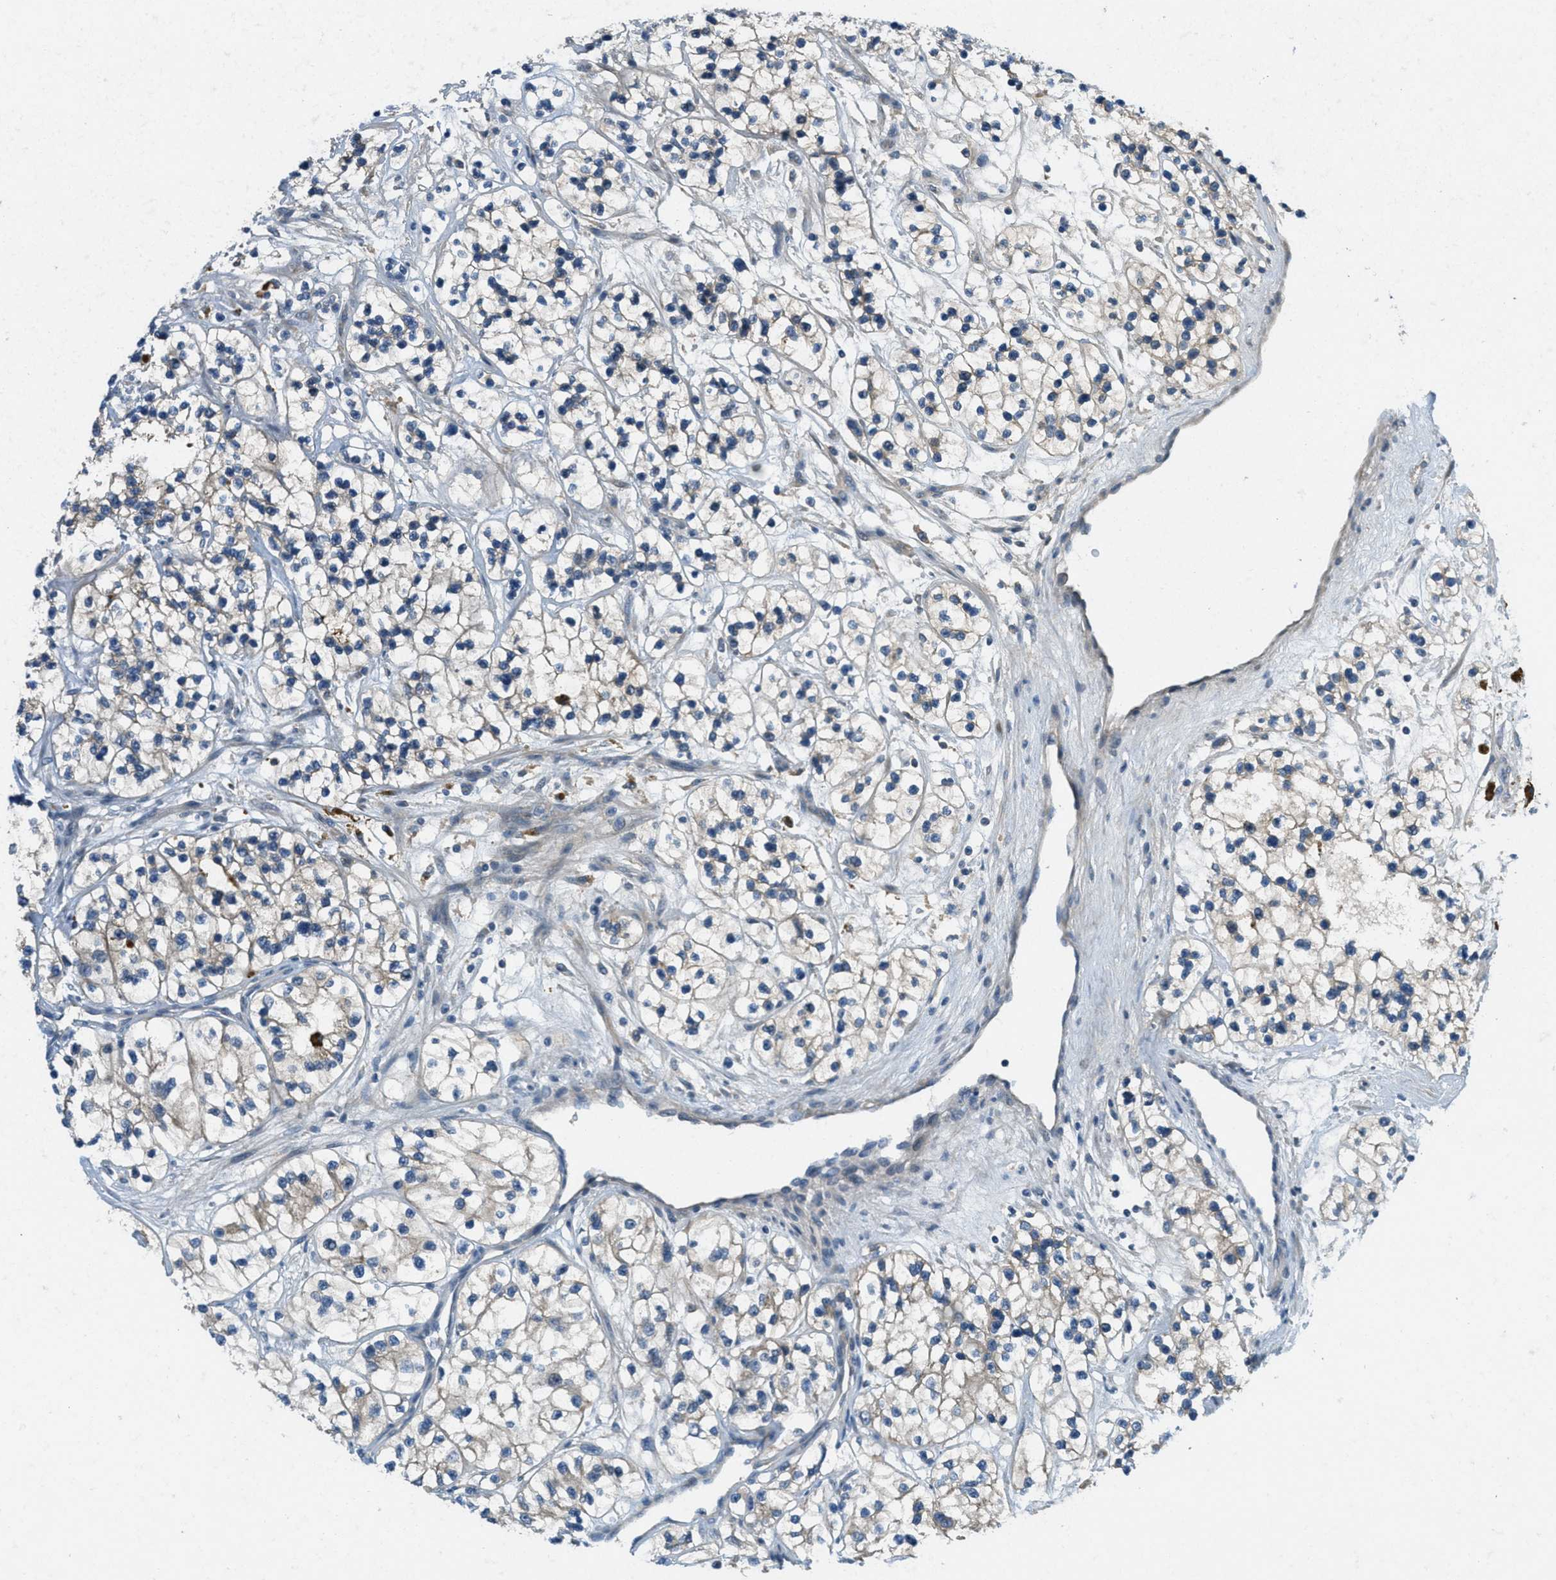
{"staining": {"intensity": "weak", "quantity": "<25%", "location": "cytoplasmic/membranous"}, "tissue": "renal cancer", "cell_type": "Tumor cells", "image_type": "cancer", "snomed": [{"axis": "morphology", "description": "Adenocarcinoma, NOS"}, {"axis": "topography", "description": "Kidney"}], "caption": "IHC photomicrograph of neoplastic tissue: adenocarcinoma (renal) stained with DAB (3,3'-diaminobenzidine) reveals no significant protein expression in tumor cells. (DAB (3,3'-diaminobenzidine) IHC visualized using brightfield microscopy, high magnification).", "gene": "ADCY6", "patient": {"sex": "female", "age": 57}}